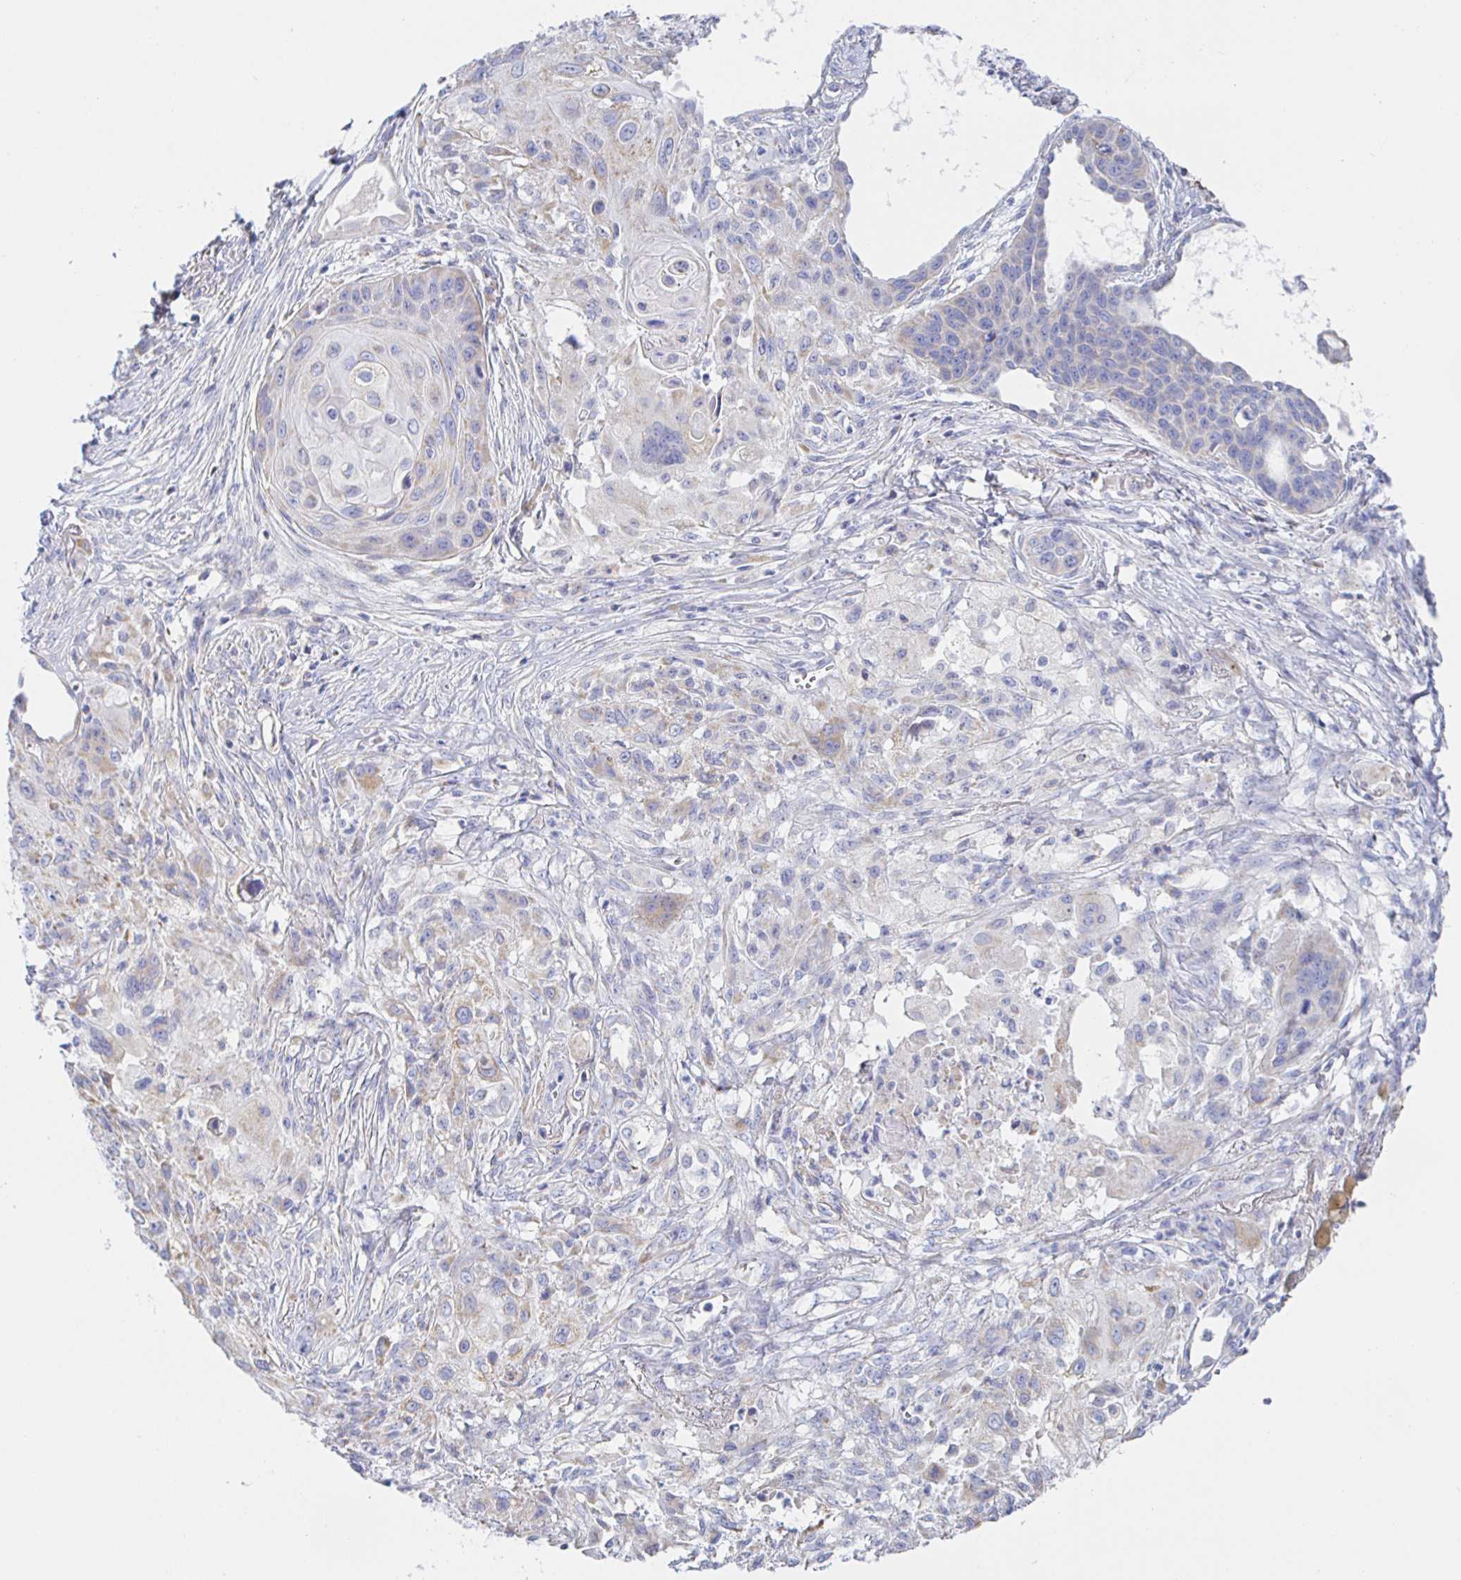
{"staining": {"intensity": "weak", "quantity": "<25%", "location": "cytoplasmic/membranous"}, "tissue": "lung cancer", "cell_type": "Tumor cells", "image_type": "cancer", "snomed": [{"axis": "morphology", "description": "Squamous cell carcinoma, NOS"}, {"axis": "topography", "description": "Lung"}], "caption": "The immunohistochemistry image has no significant positivity in tumor cells of squamous cell carcinoma (lung) tissue. (DAB immunohistochemistry, high magnification).", "gene": "SYNGR4", "patient": {"sex": "male", "age": 71}}